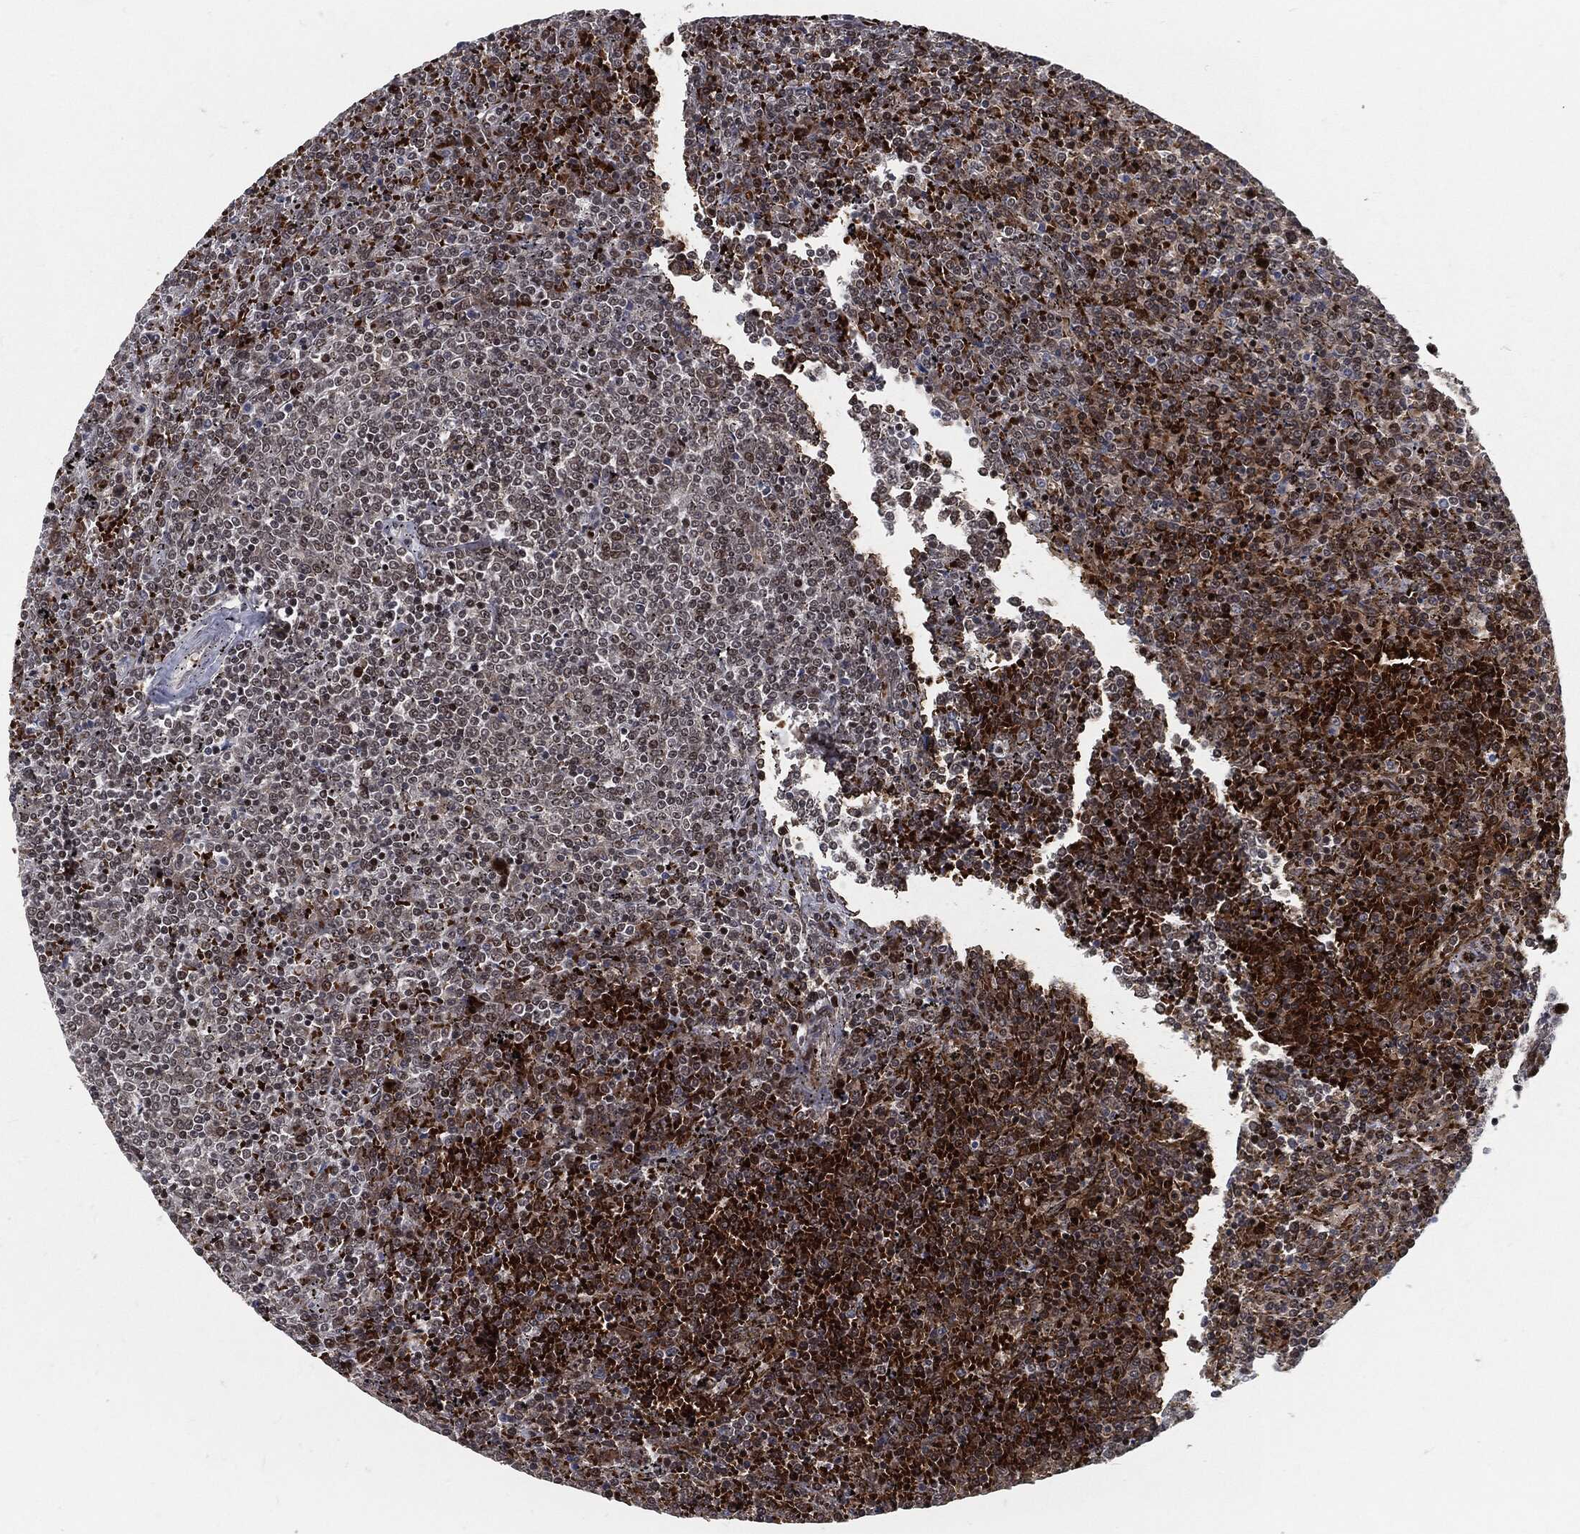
{"staining": {"intensity": "moderate", "quantity": "<25%", "location": "nuclear"}, "tissue": "lymphoma", "cell_type": "Tumor cells", "image_type": "cancer", "snomed": [{"axis": "morphology", "description": "Malignant lymphoma, non-Hodgkin's type, Low grade"}, {"axis": "topography", "description": "Spleen"}], "caption": "IHC image of neoplastic tissue: lymphoma stained using IHC demonstrates low levels of moderate protein expression localized specifically in the nuclear of tumor cells, appearing as a nuclear brown color.", "gene": "ANXA1", "patient": {"sex": "female", "age": 77}}